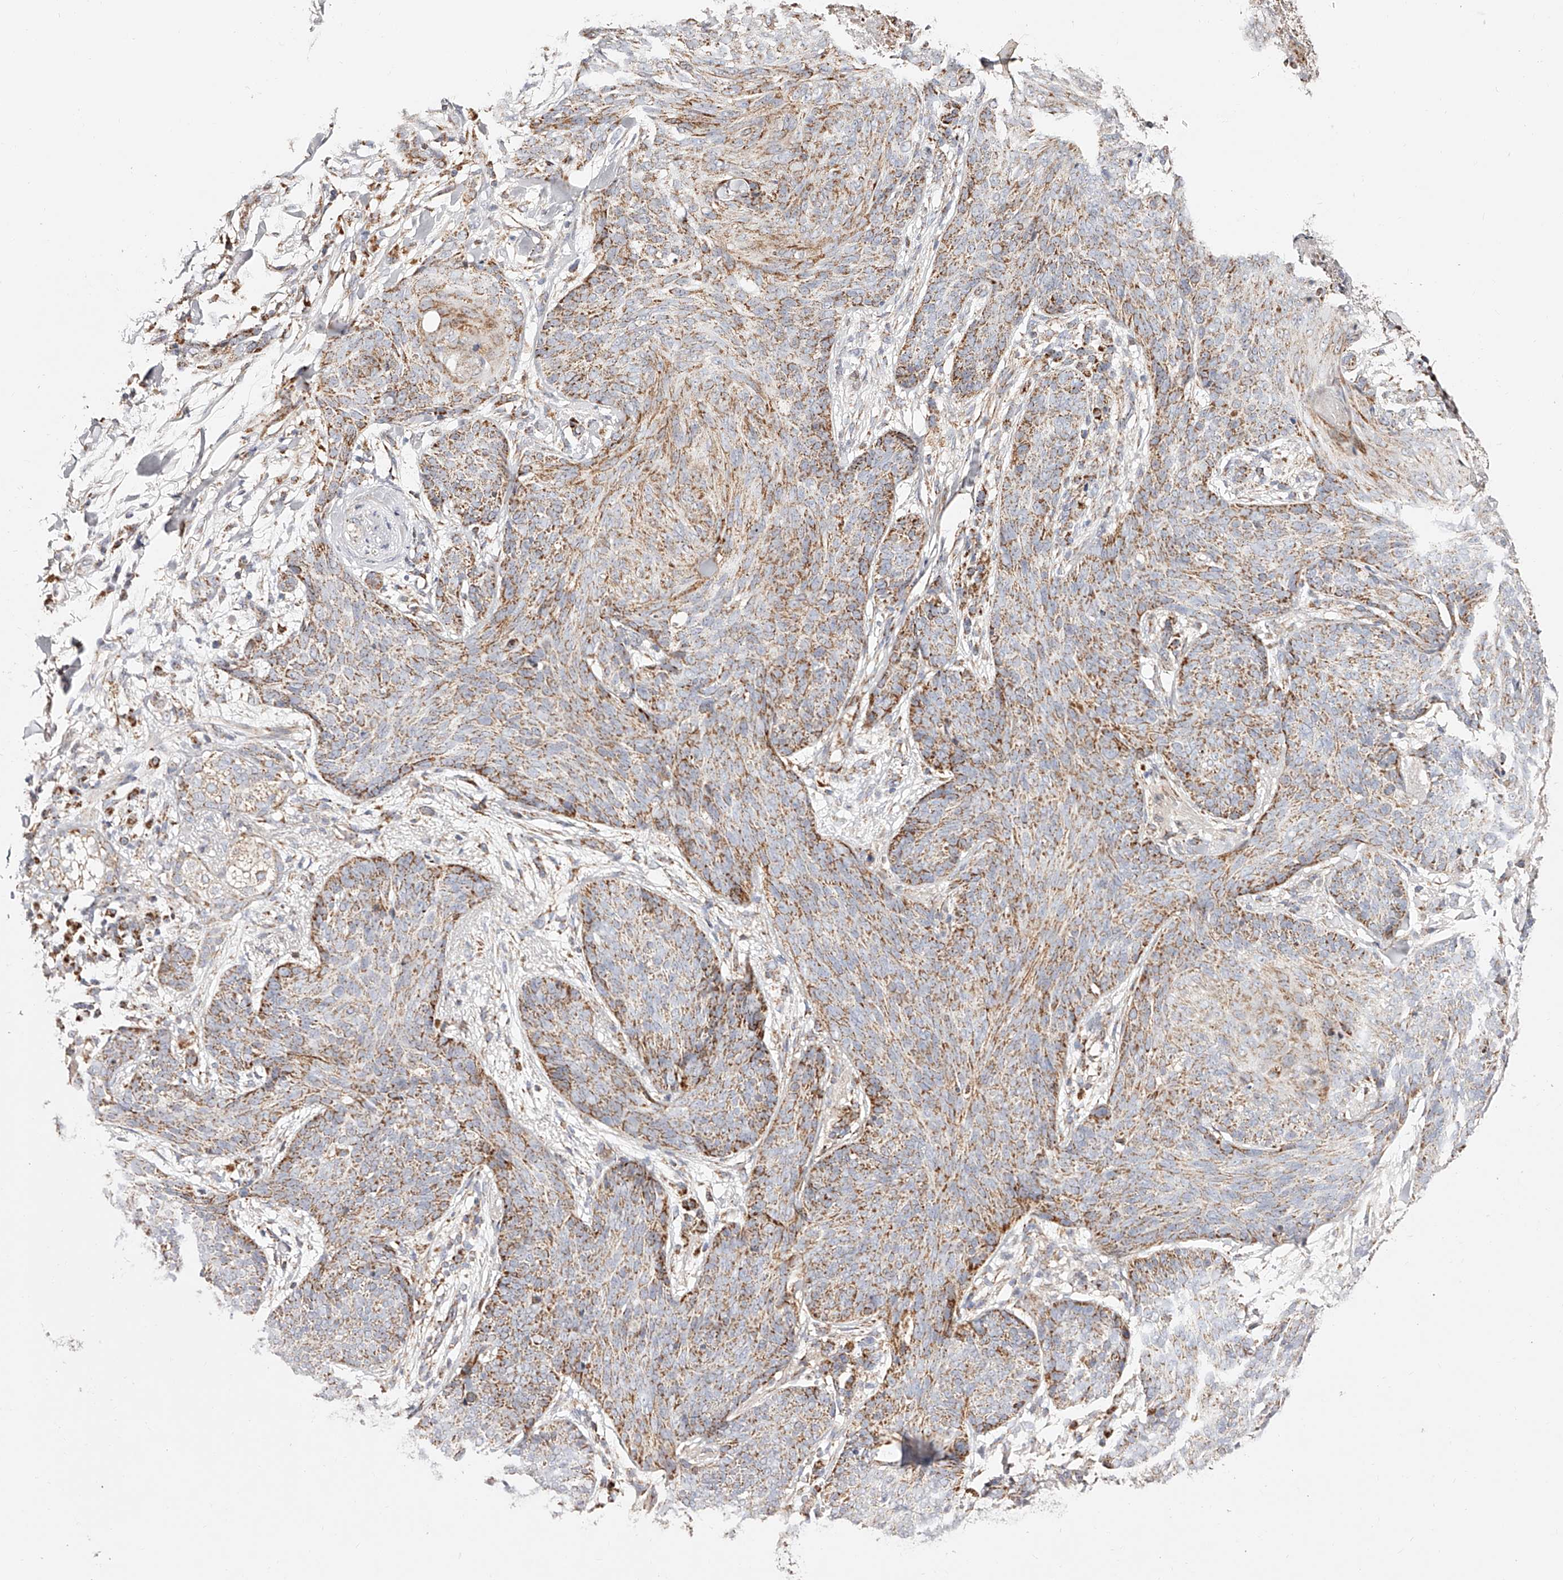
{"staining": {"intensity": "moderate", "quantity": "25%-75%", "location": "cytoplasmic/membranous"}, "tissue": "skin cancer", "cell_type": "Tumor cells", "image_type": "cancer", "snomed": [{"axis": "morphology", "description": "Basal cell carcinoma"}, {"axis": "topography", "description": "Skin"}], "caption": "Protein expression analysis of skin basal cell carcinoma shows moderate cytoplasmic/membranous positivity in approximately 25%-75% of tumor cells.", "gene": "NDUFV3", "patient": {"sex": "male", "age": 85}}